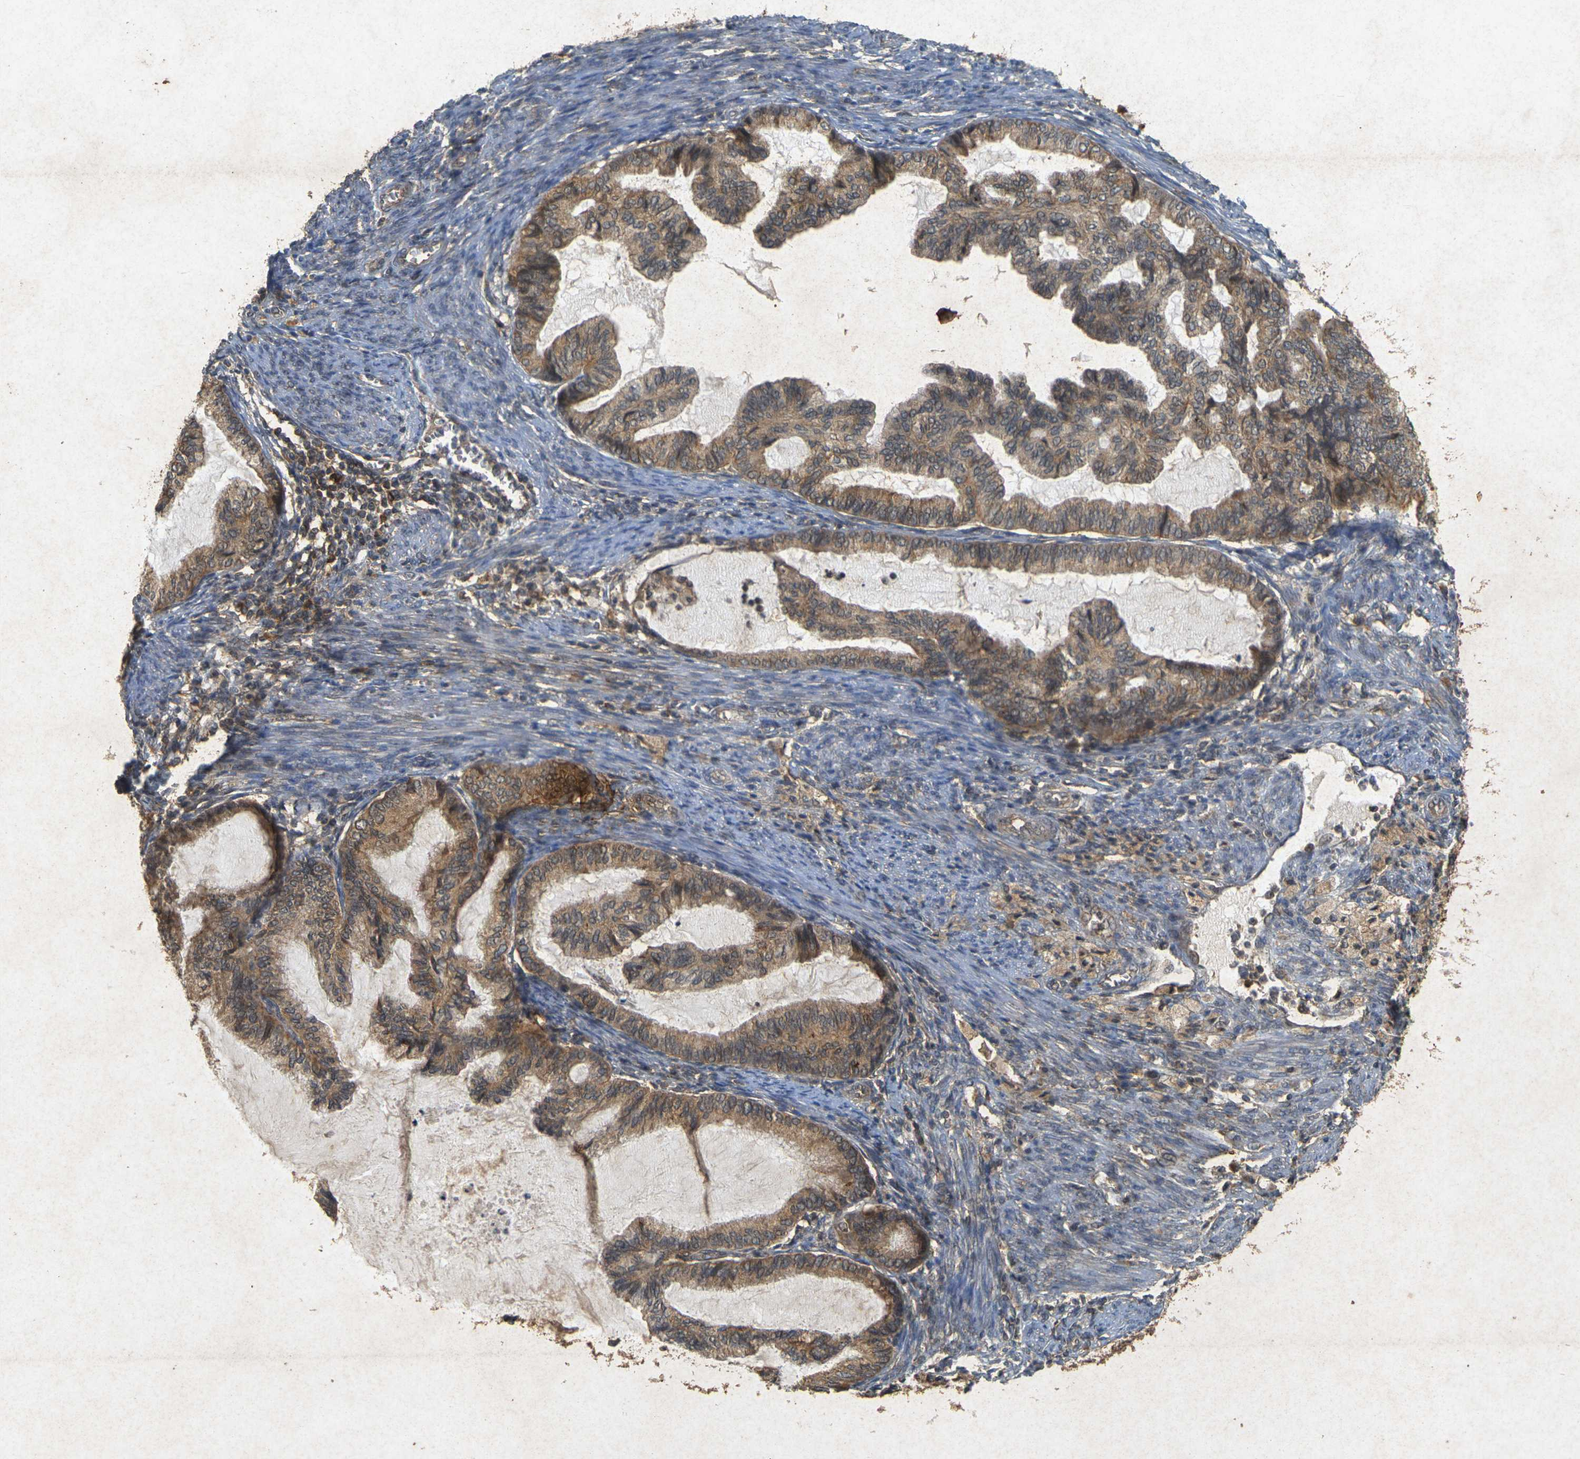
{"staining": {"intensity": "moderate", "quantity": ">75%", "location": "cytoplasmic/membranous"}, "tissue": "cervical cancer", "cell_type": "Tumor cells", "image_type": "cancer", "snomed": [{"axis": "morphology", "description": "Normal tissue, NOS"}, {"axis": "morphology", "description": "Adenocarcinoma, NOS"}, {"axis": "topography", "description": "Cervix"}, {"axis": "topography", "description": "Endometrium"}], "caption": "The micrograph demonstrates staining of adenocarcinoma (cervical), revealing moderate cytoplasmic/membranous protein positivity (brown color) within tumor cells.", "gene": "ERN1", "patient": {"sex": "female", "age": 86}}